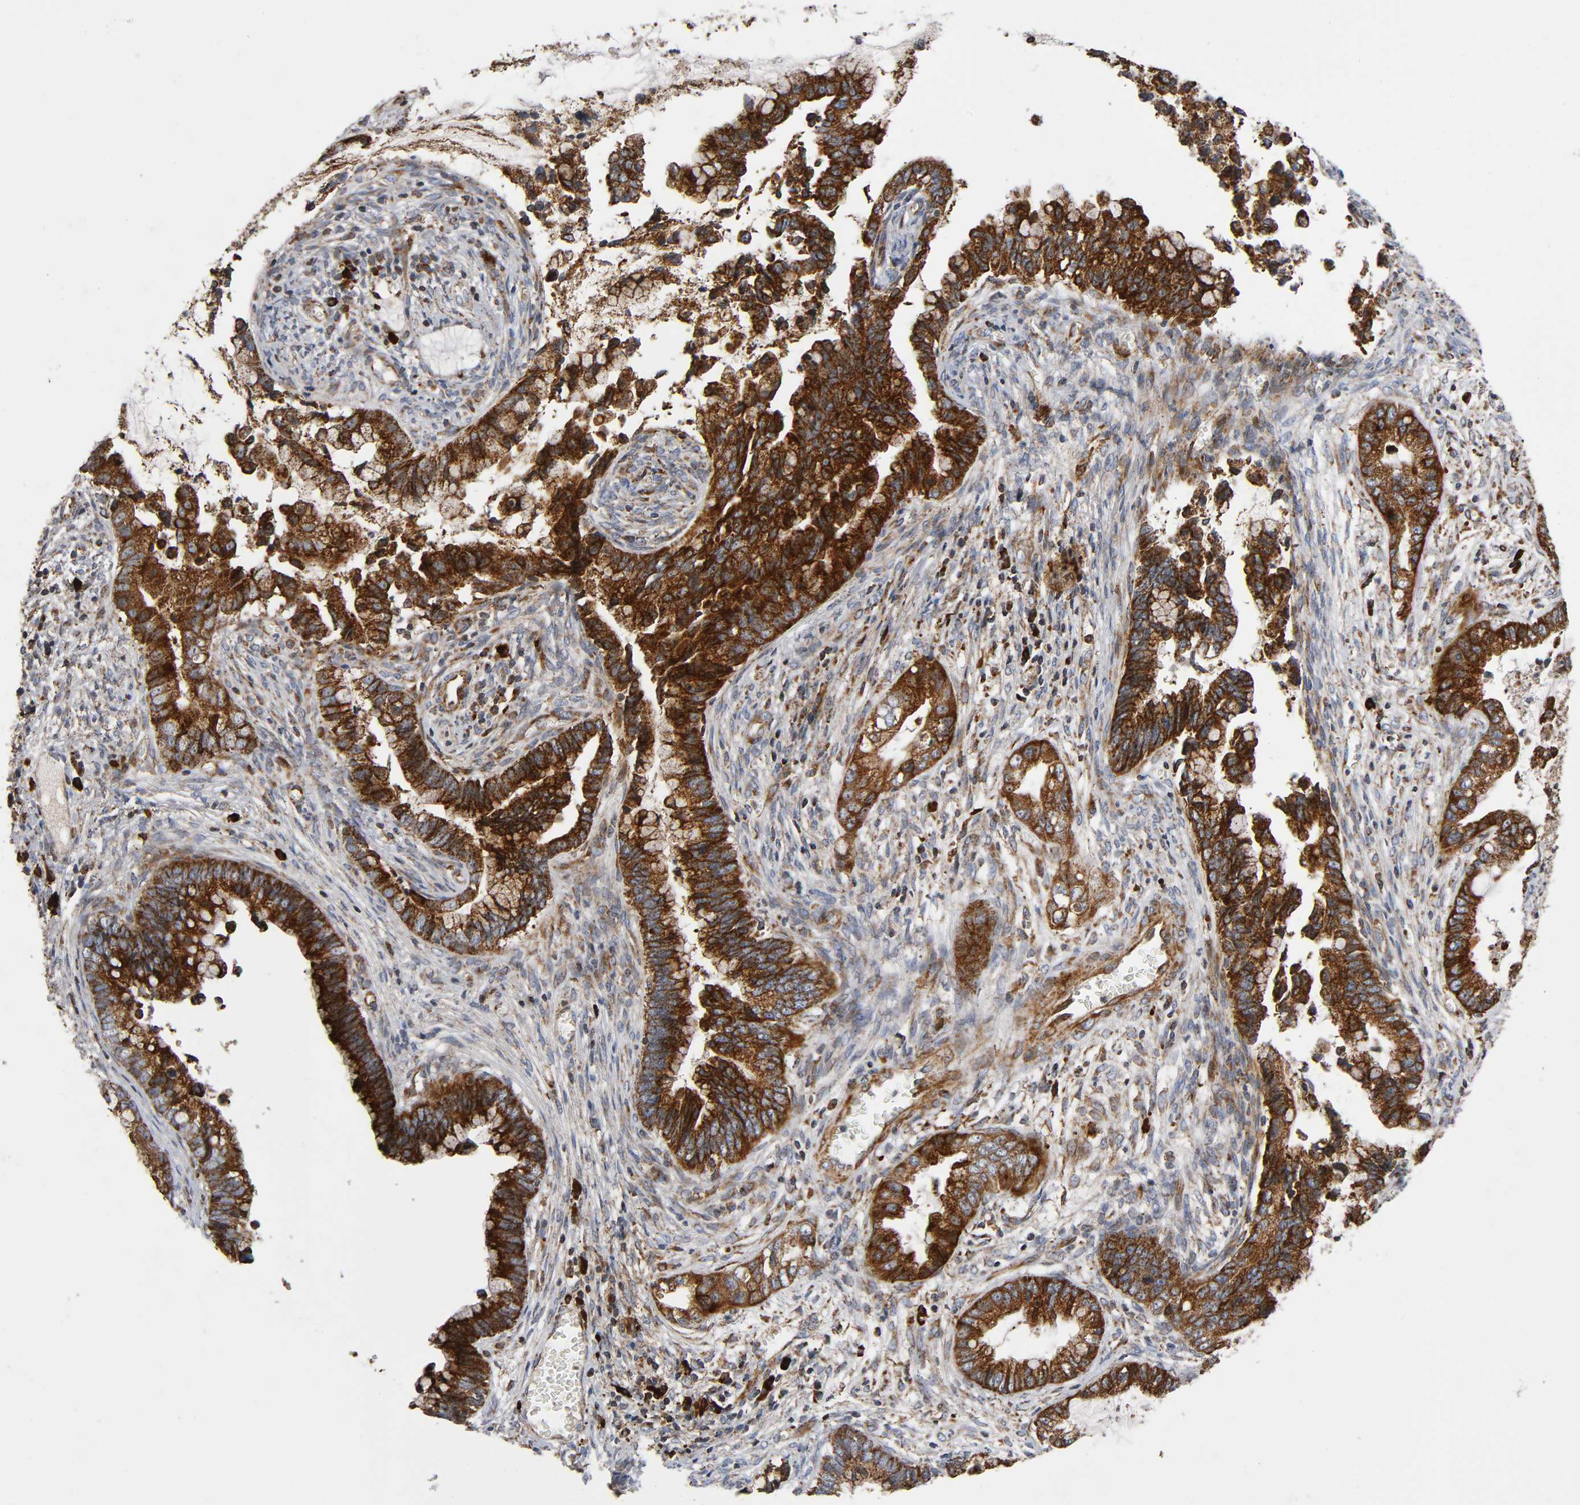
{"staining": {"intensity": "strong", "quantity": ">75%", "location": "cytoplasmic/membranous"}, "tissue": "cervical cancer", "cell_type": "Tumor cells", "image_type": "cancer", "snomed": [{"axis": "morphology", "description": "Adenocarcinoma, NOS"}, {"axis": "topography", "description": "Cervix"}], "caption": "The immunohistochemical stain labels strong cytoplasmic/membranous expression in tumor cells of cervical cancer (adenocarcinoma) tissue.", "gene": "MAP3K1", "patient": {"sex": "female", "age": 44}}